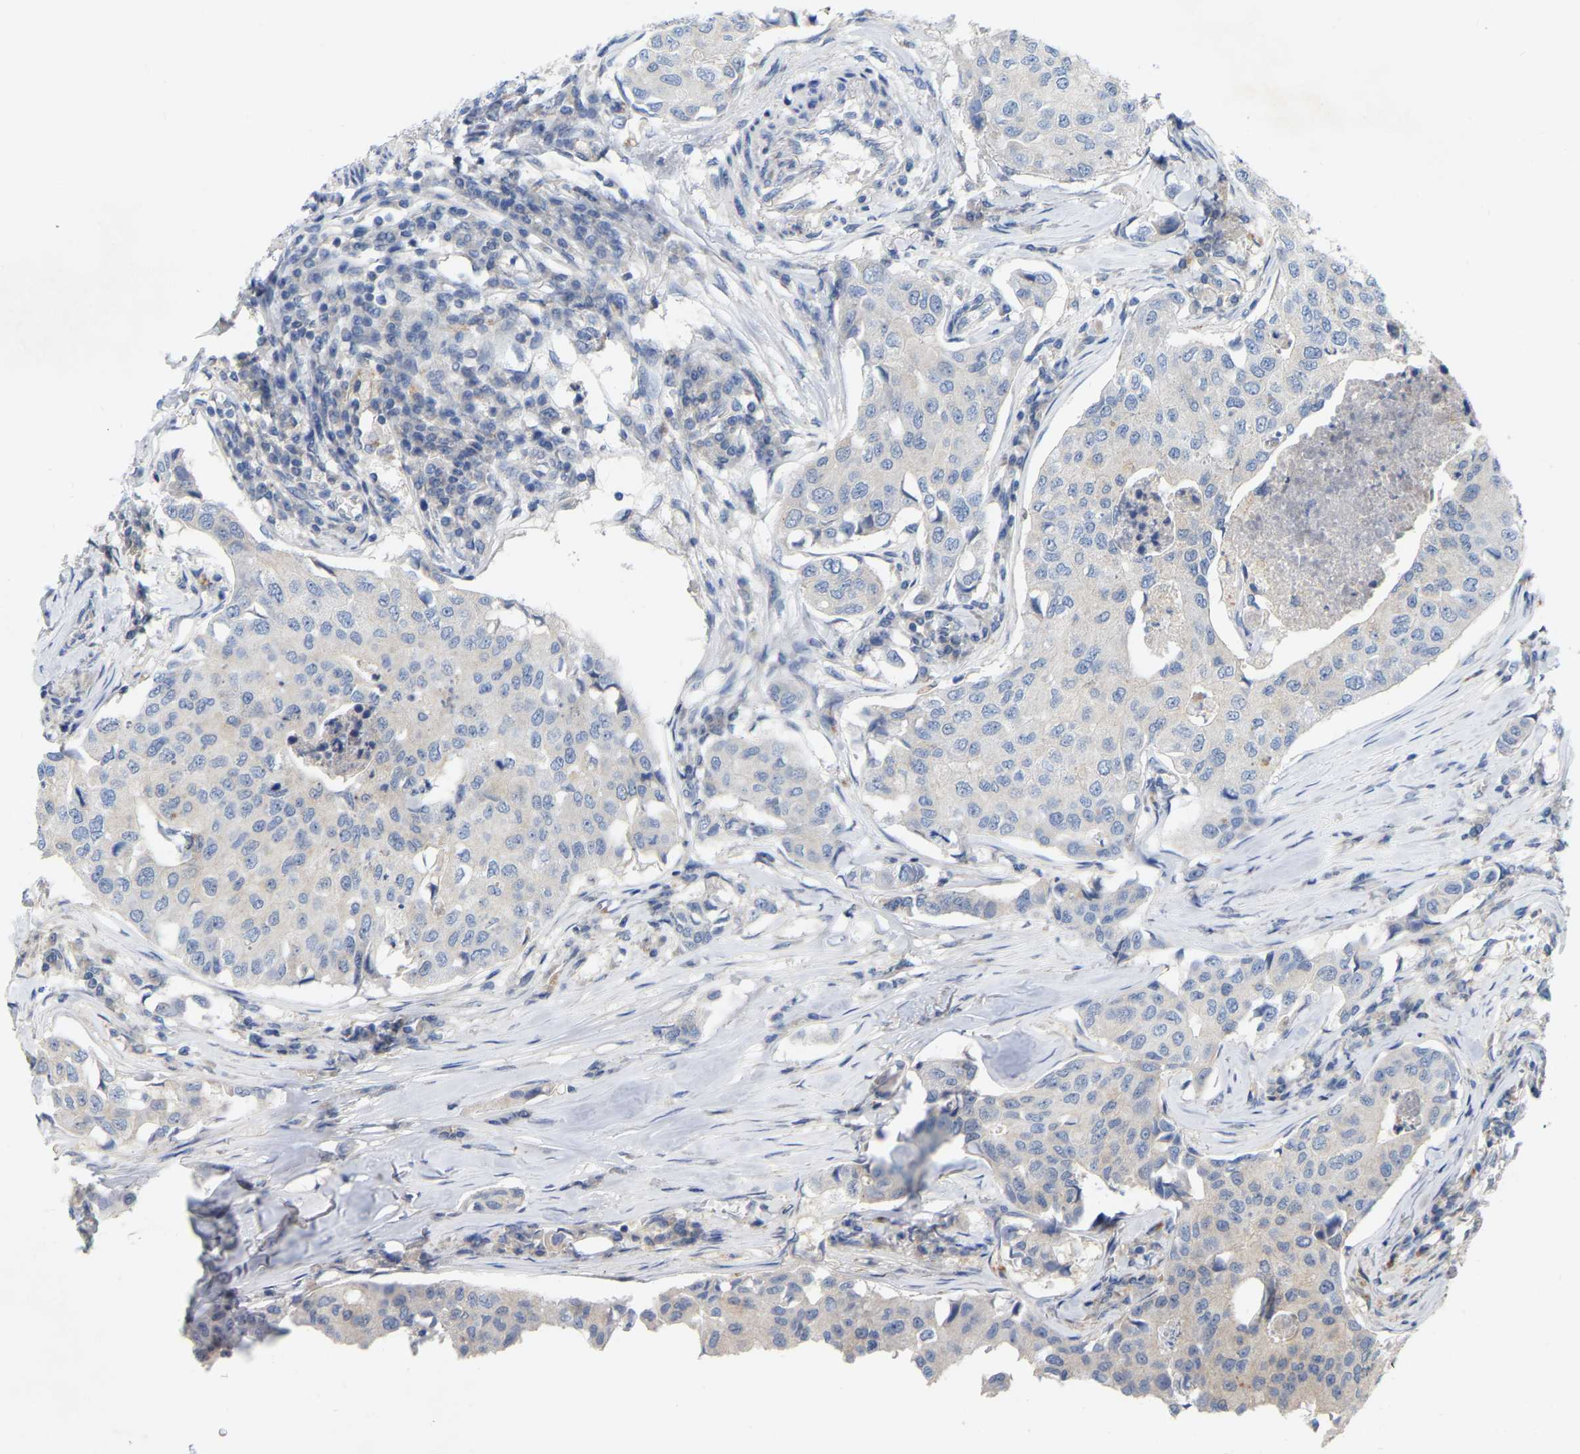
{"staining": {"intensity": "negative", "quantity": "none", "location": "none"}, "tissue": "breast cancer", "cell_type": "Tumor cells", "image_type": "cancer", "snomed": [{"axis": "morphology", "description": "Duct carcinoma"}, {"axis": "topography", "description": "Breast"}], "caption": "Immunohistochemistry (IHC) photomicrograph of human breast cancer stained for a protein (brown), which shows no positivity in tumor cells. (Immunohistochemistry, brightfield microscopy, high magnification).", "gene": "WIPI2", "patient": {"sex": "female", "age": 80}}